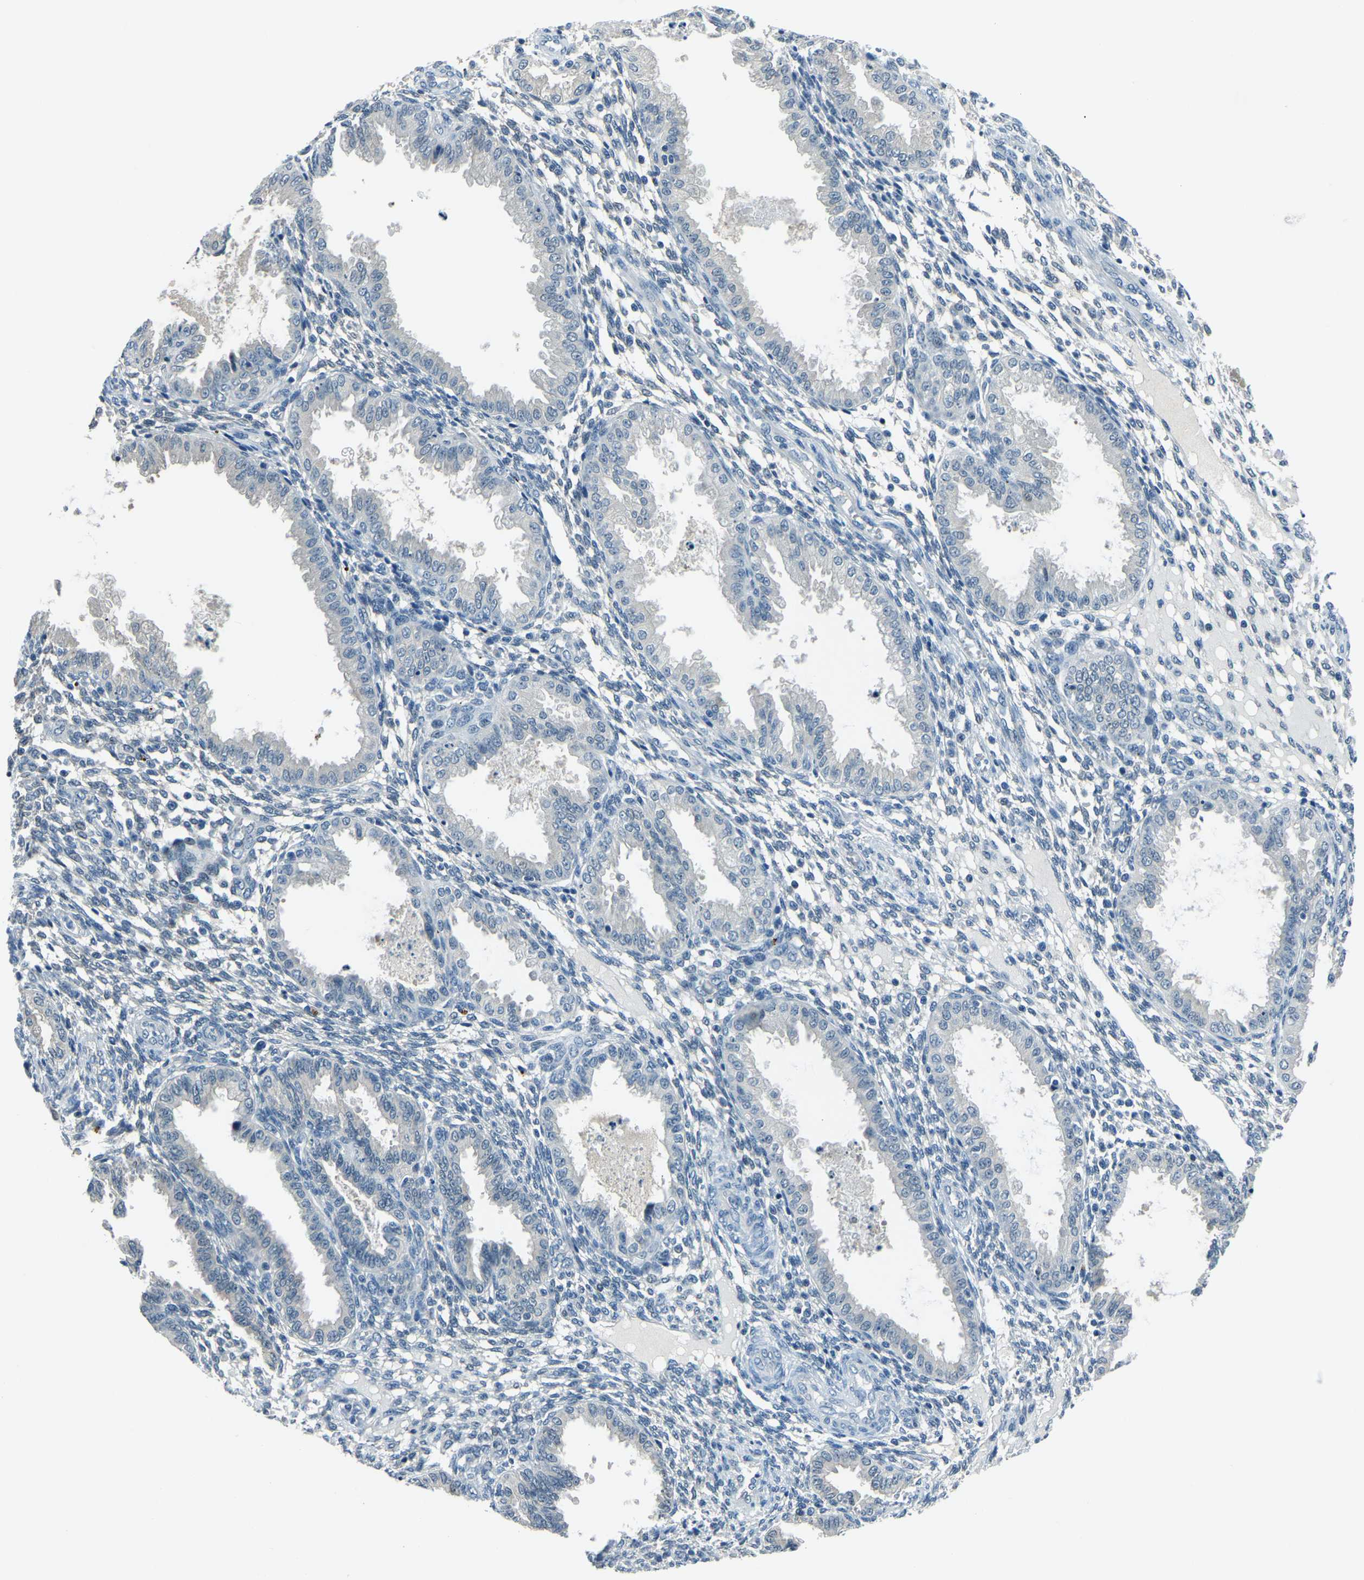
{"staining": {"intensity": "negative", "quantity": "none", "location": "none"}, "tissue": "endometrium", "cell_type": "Cells in endometrial stroma", "image_type": "normal", "snomed": [{"axis": "morphology", "description": "Normal tissue, NOS"}, {"axis": "topography", "description": "Endometrium"}], "caption": "The histopathology image demonstrates no significant staining in cells in endometrial stroma of endometrium. The staining was performed using DAB (3,3'-diaminobenzidine) to visualize the protein expression in brown, while the nuclei were stained in blue with hematoxylin (Magnification: 20x).", "gene": "RRP1", "patient": {"sex": "female", "age": 33}}